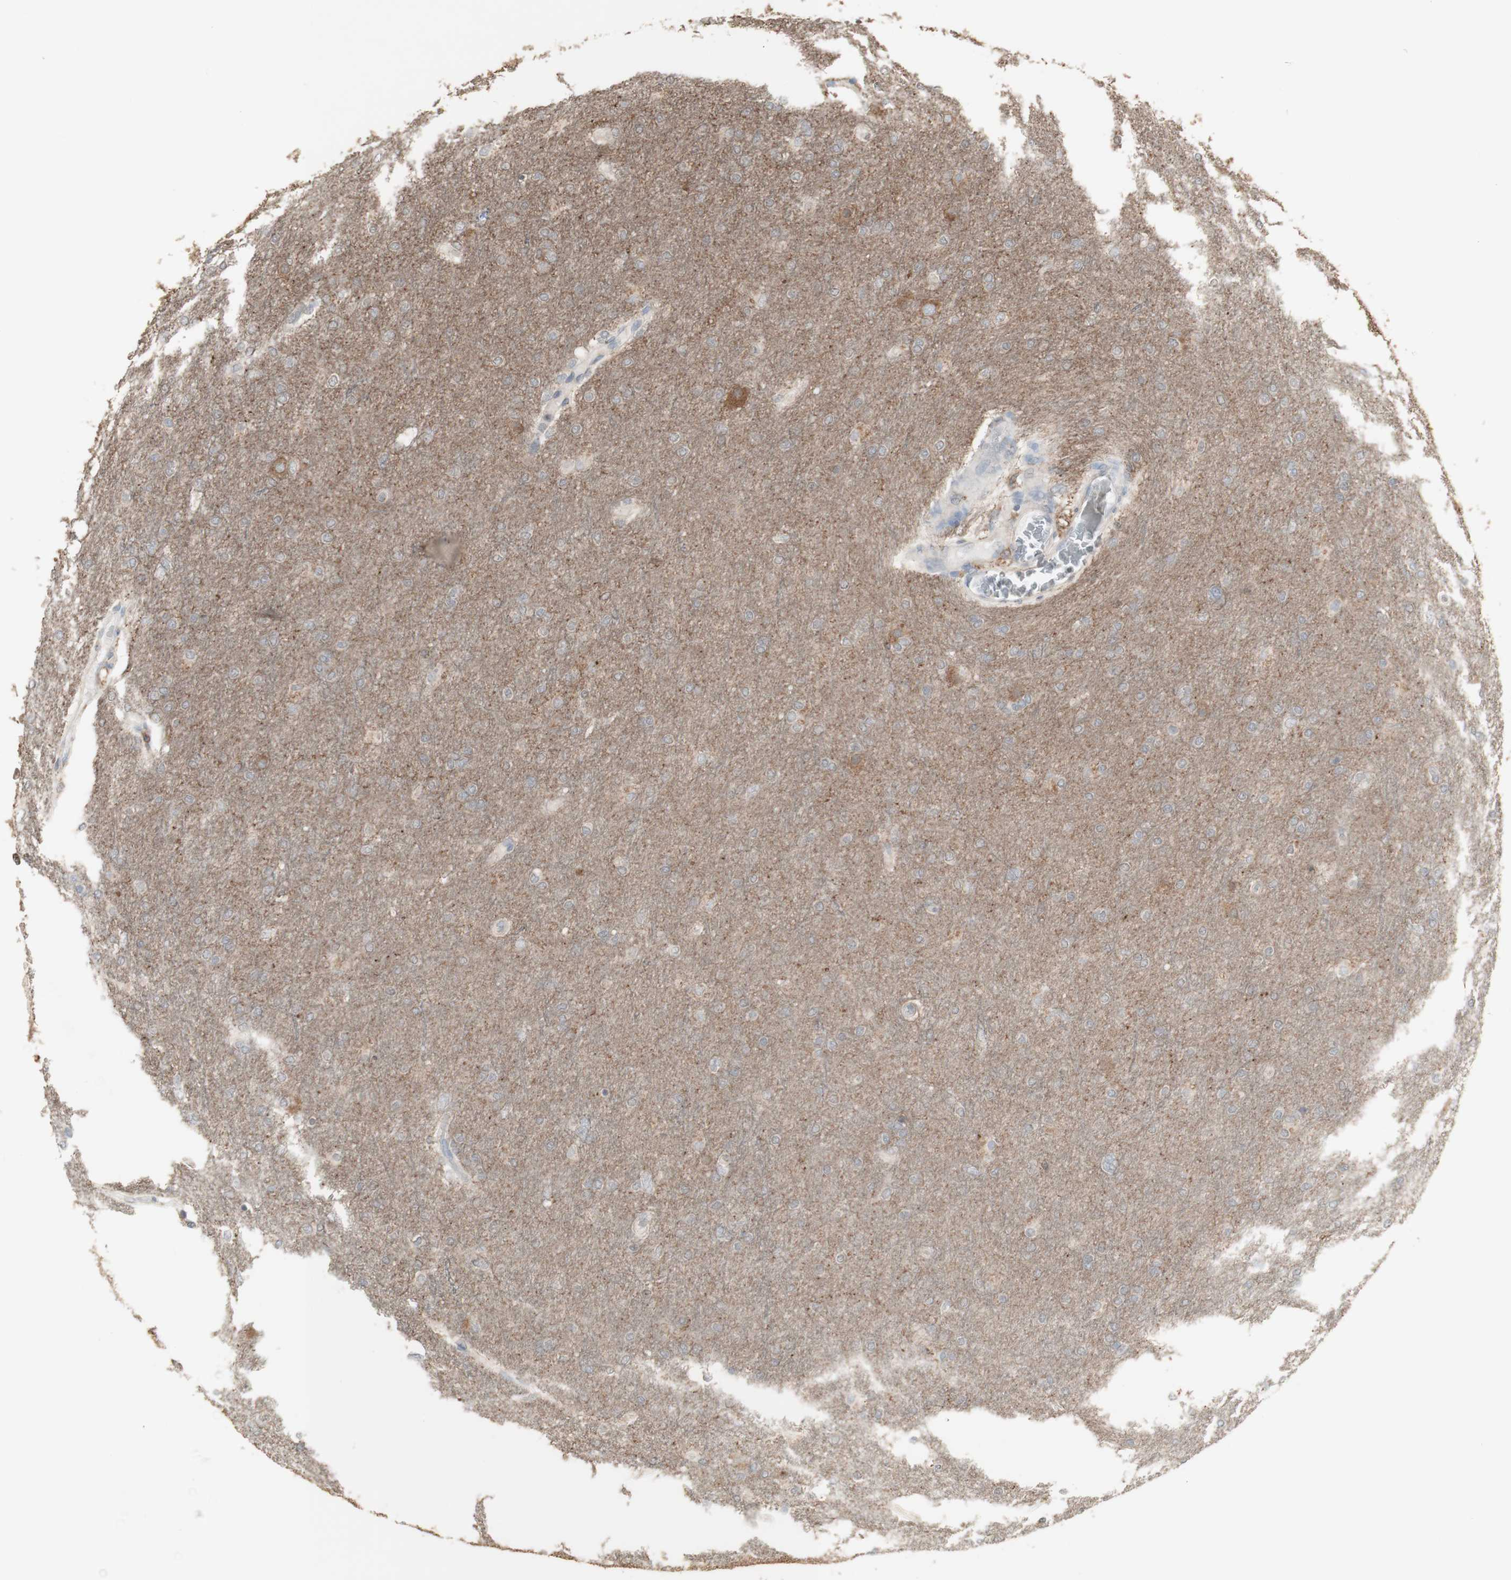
{"staining": {"intensity": "negative", "quantity": "none", "location": "none"}, "tissue": "glioma", "cell_type": "Tumor cells", "image_type": "cancer", "snomed": [{"axis": "morphology", "description": "Glioma, malignant, High grade"}, {"axis": "topography", "description": "Cerebral cortex"}], "caption": "Glioma stained for a protein using immunohistochemistry reveals no staining tumor cells.", "gene": "ATP6V1E1", "patient": {"sex": "female", "age": 36}}